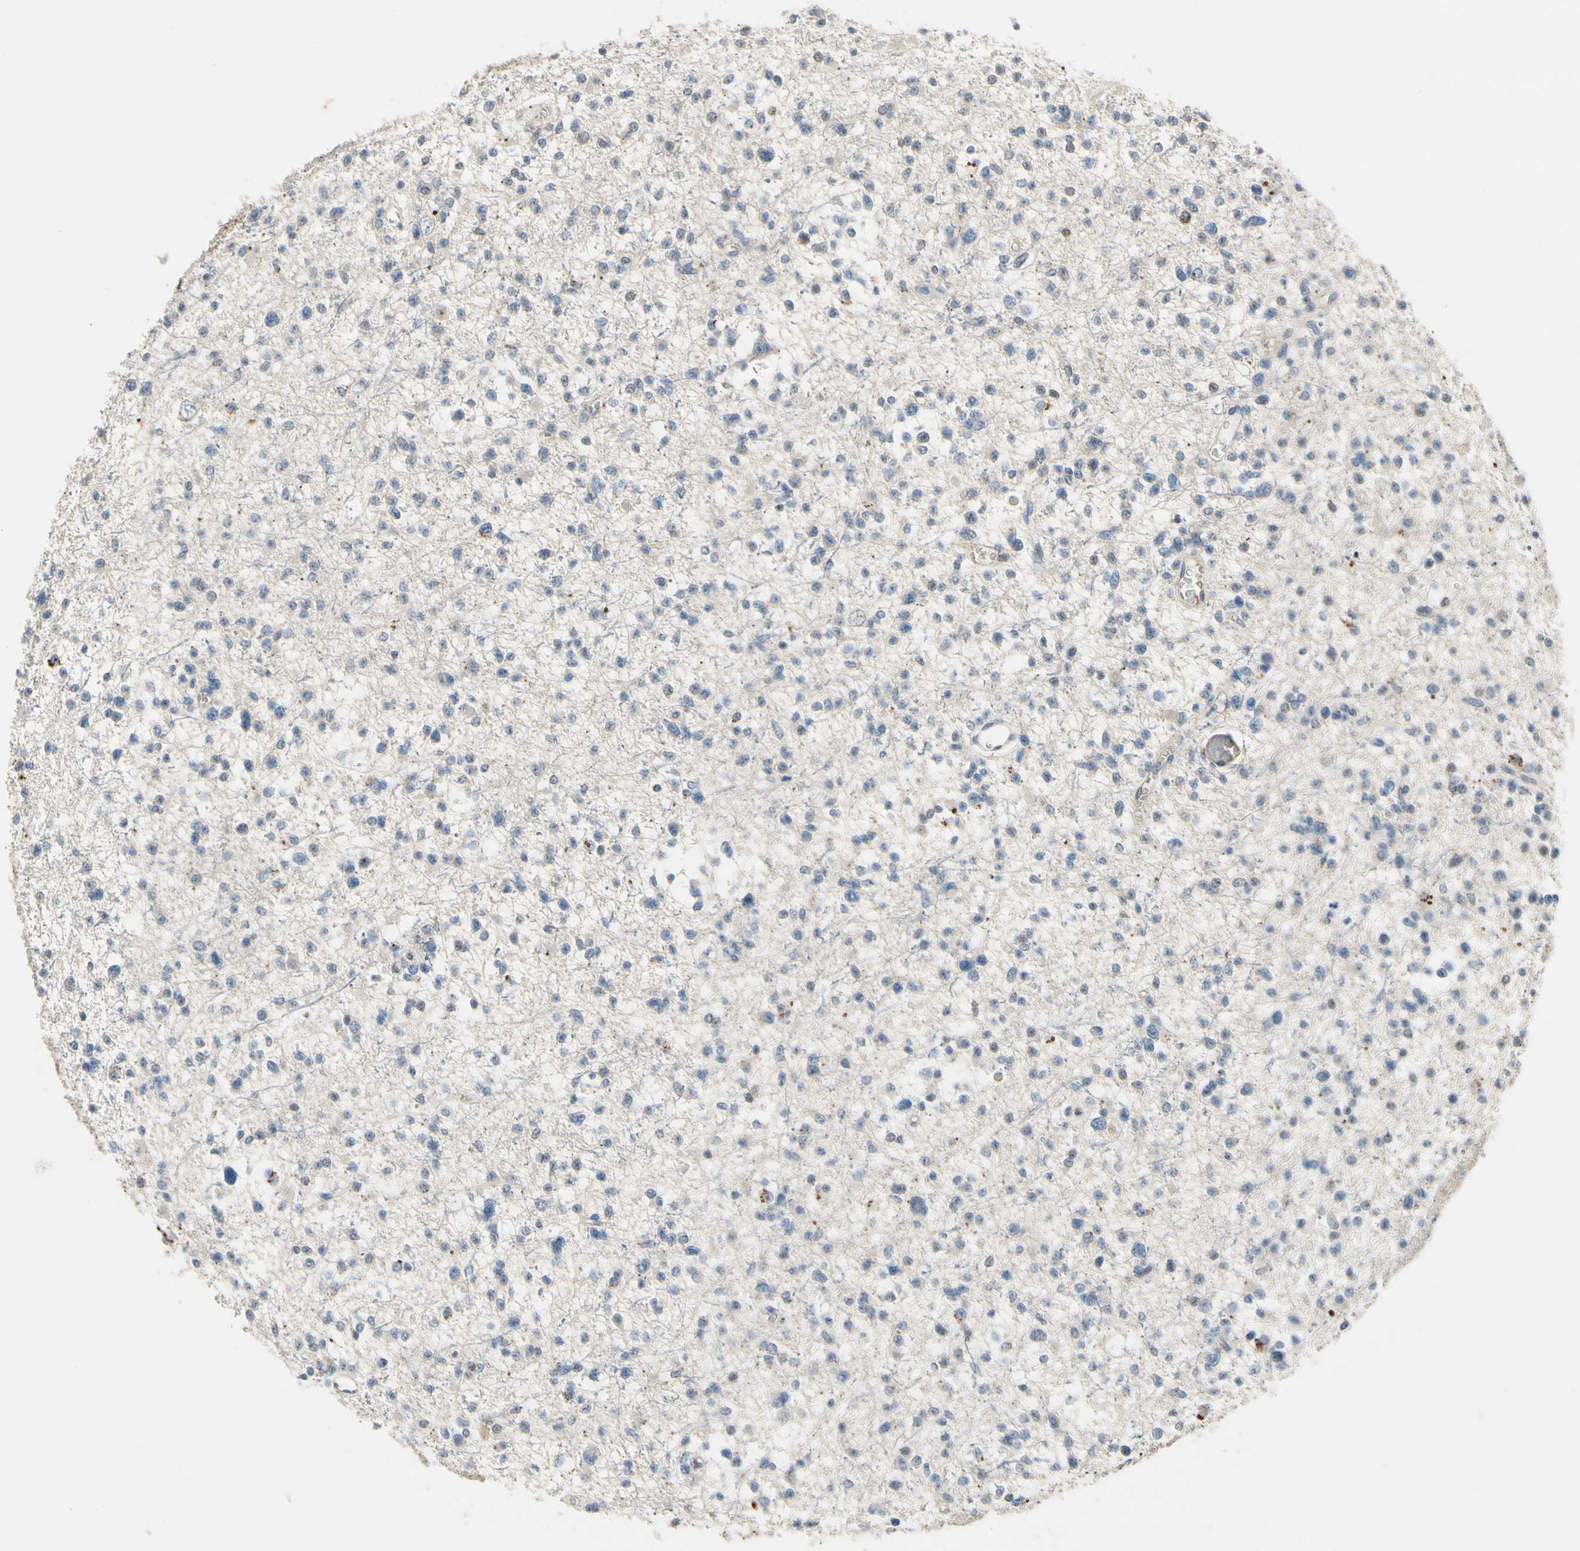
{"staining": {"intensity": "negative", "quantity": "none", "location": "none"}, "tissue": "glioma", "cell_type": "Tumor cells", "image_type": "cancer", "snomed": [{"axis": "morphology", "description": "Glioma, malignant, Low grade"}, {"axis": "topography", "description": "Brain"}], "caption": "A photomicrograph of glioma stained for a protein exhibits no brown staining in tumor cells.", "gene": "ZKSCAN4", "patient": {"sex": "female", "age": 22}}